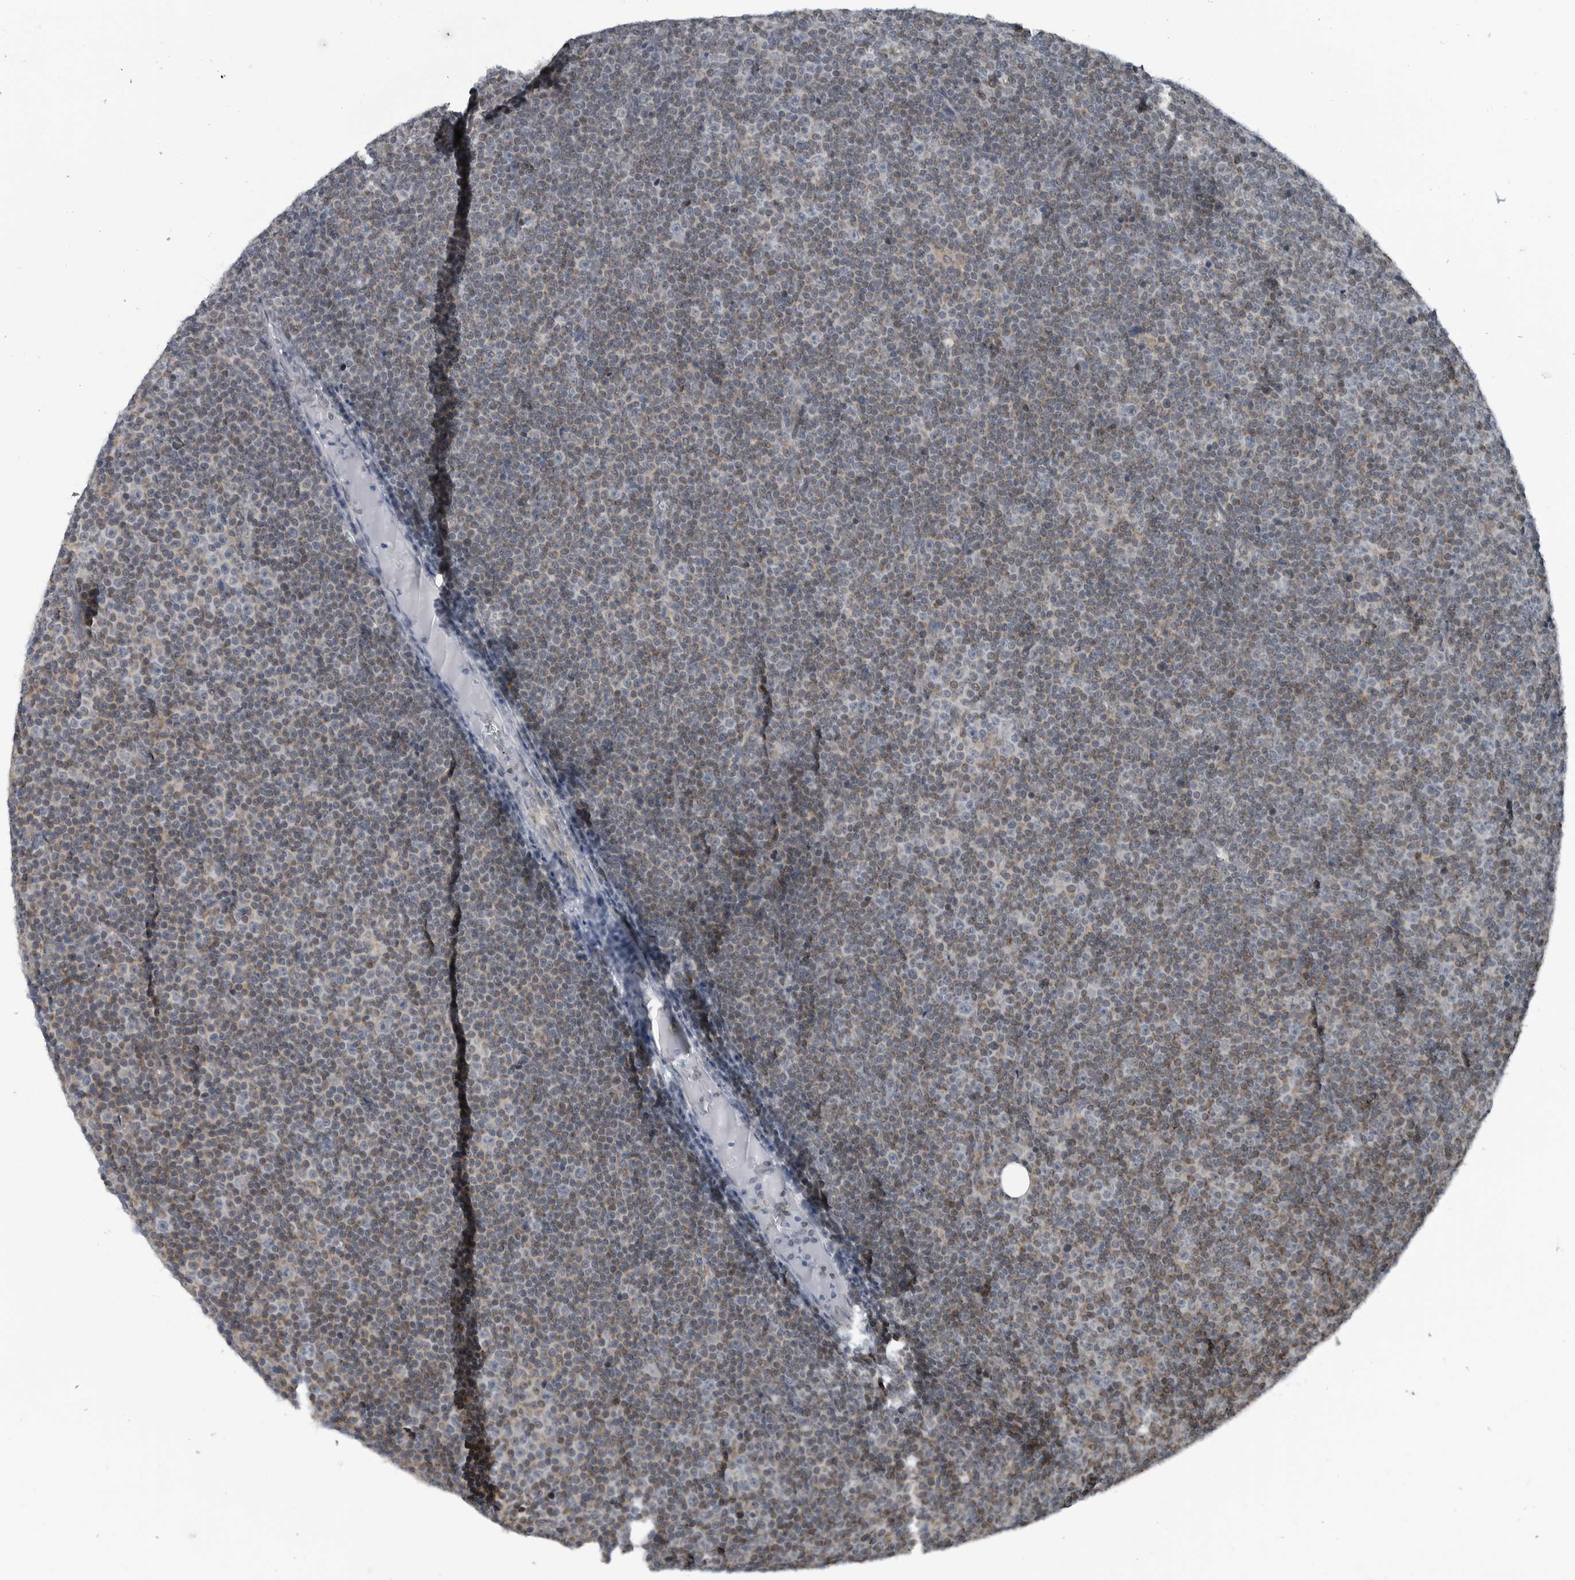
{"staining": {"intensity": "negative", "quantity": "none", "location": "none"}, "tissue": "lymphoma", "cell_type": "Tumor cells", "image_type": "cancer", "snomed": [{"axis": "morphology", "description": "Malignant lymphoma, non-Hodgkin's type, Low grade"}, {"axis": "topography", "description": "Lymph node"}], "caption": "The image demonstrates no significant positivity in tumor cells of low-grade malignant lymphoma, non-Hodgkin's type. (Stains: DAB IHC with hematoxylin counter stain, Microscopy: brightfield microscopy at high magnification).", "gene": "GAK", "patient": {"sex": "female", "age": 67}}